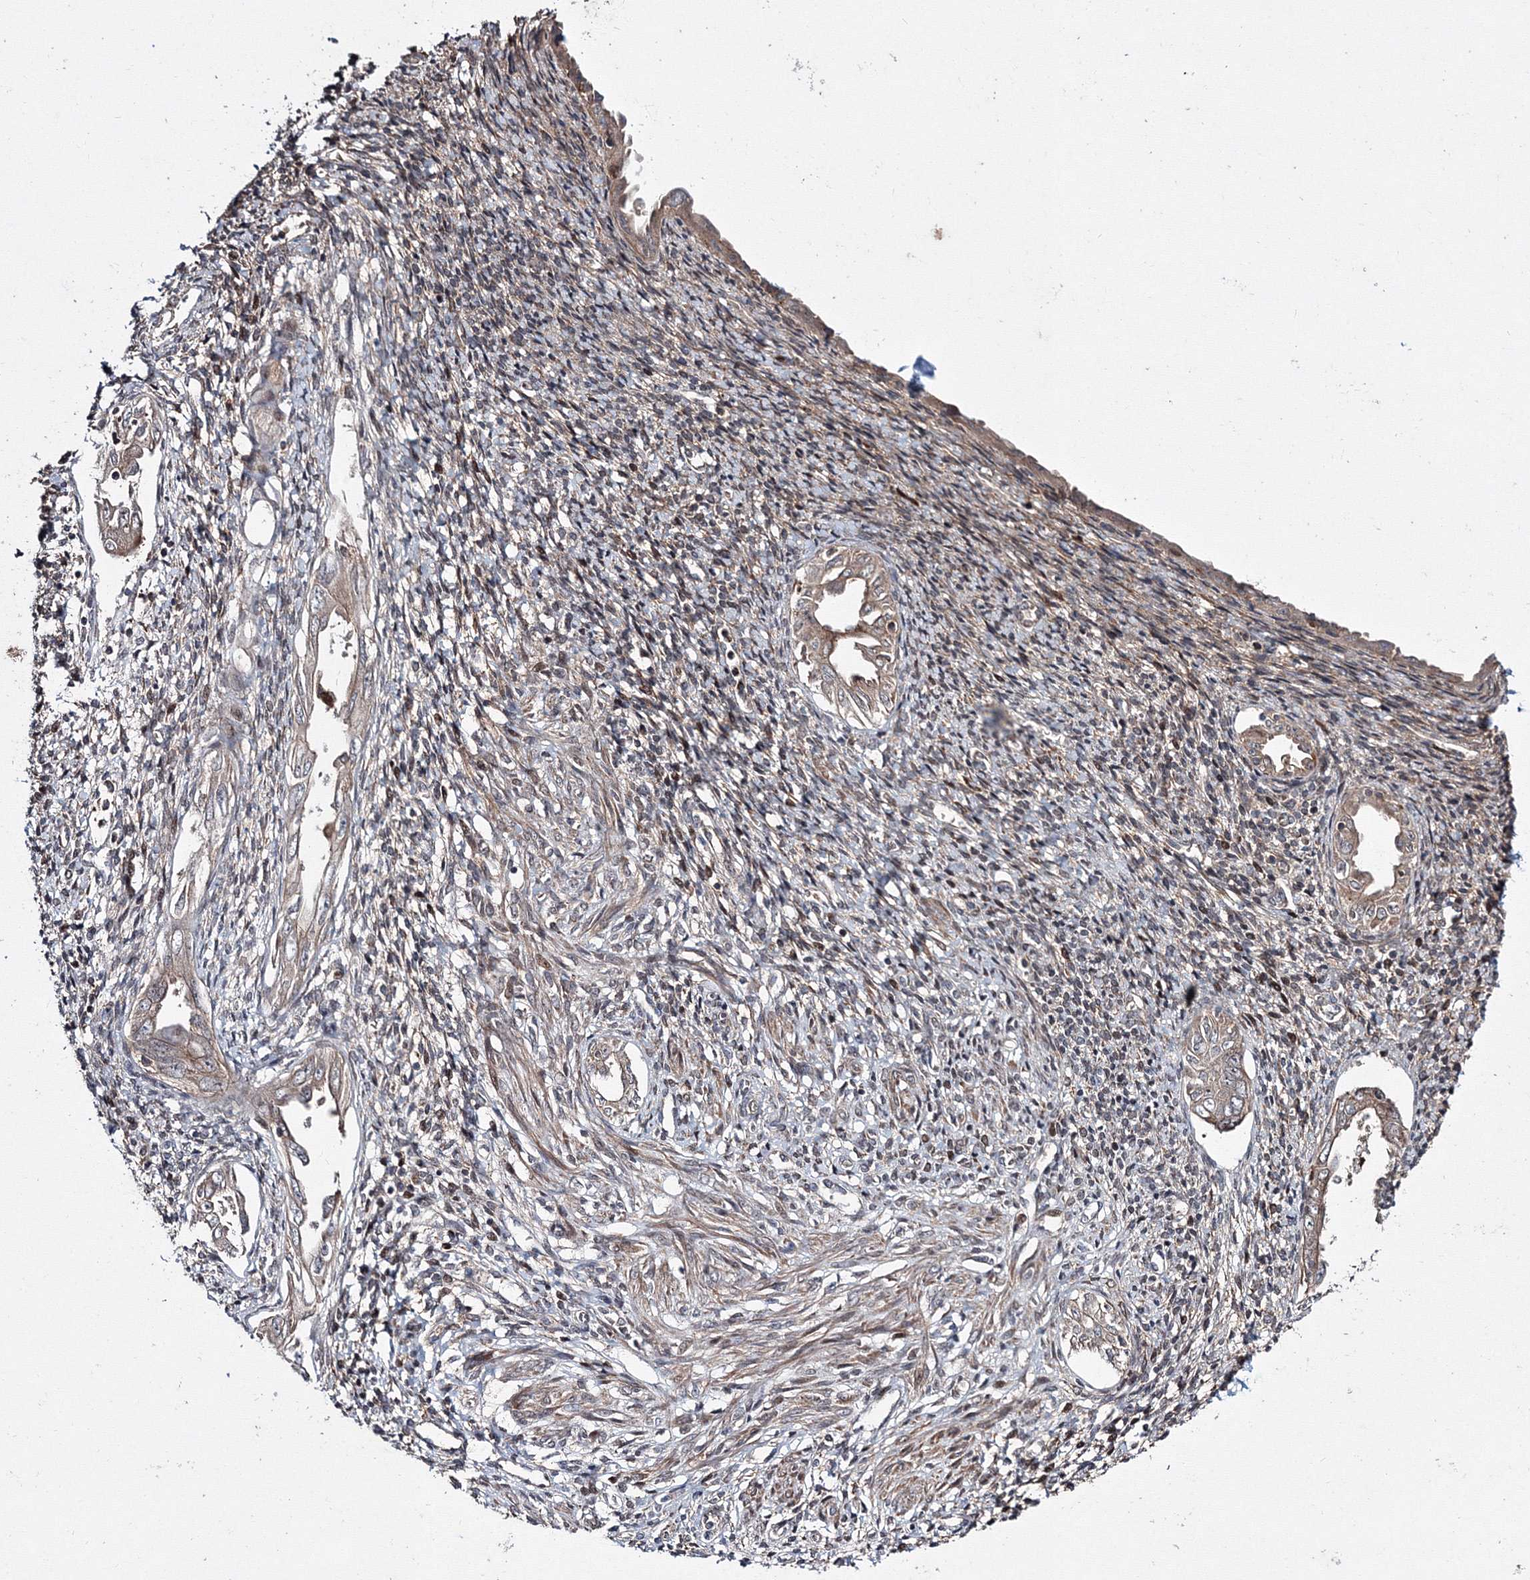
{"staining": {"intensity": "weak", "quantity": "<25%", "location": "cytoplasmic/membranous"}, "tissue": "endometrium", "cell_type": "Cells in endometrial stroma", "image_type": "normal", "snomed": [{"axis": "morphology", "description": "Normal tissue, NOS"}, {"axis": "topography", "description": "Endometrium"}], "caption": "This is an immunohistochemistry image of benign human endometrium. There is no staining in cells in endometrial stroma.", "gene": "RANBP3L", "patient": {"sex": "female", "age": 66}}